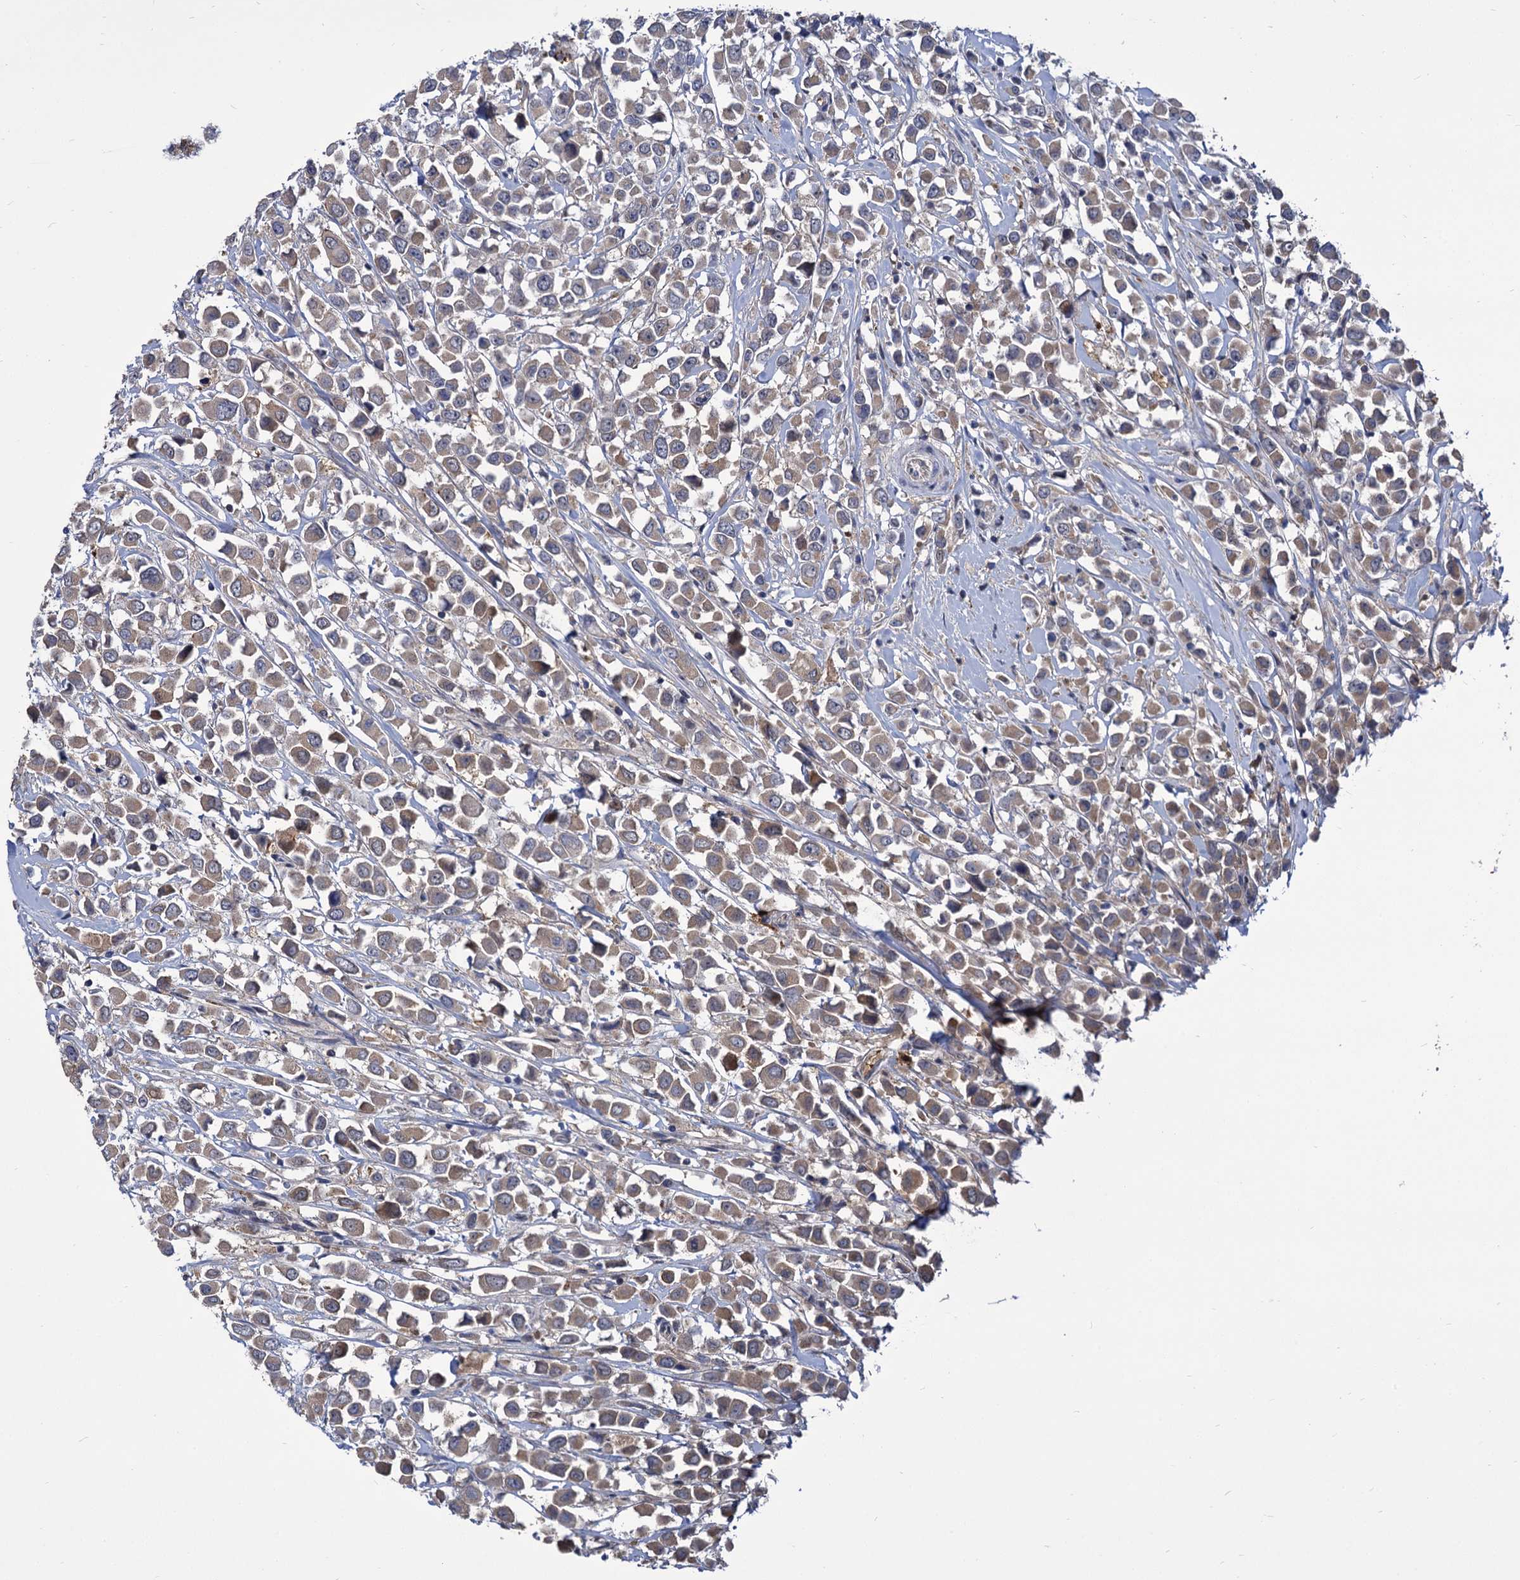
{"staining": {"intensity": "weak", "quantity": ">75%", "location": "cytoplasmic/membranous"}, "tissue": "breast cancer", "cell_type": "Tumor cells", "image_type": "cancer", "snomed": [{"axis": "morphology", "description": "Duct carcinoma"}, {"axis": "topography", "description": "Breast"}], "caption": "High-power microscopy captured an immunohistochemistry (IHC) photomicrograph of intraductal carcinoma (breast), revealing weak cytoplasmic/membranous expression in approximately >75% of tumor cells. (IHC, brightfield microscopy, high magnification).", "gene": "GCLC", "patient": {"sex": "female", "age": 61}}